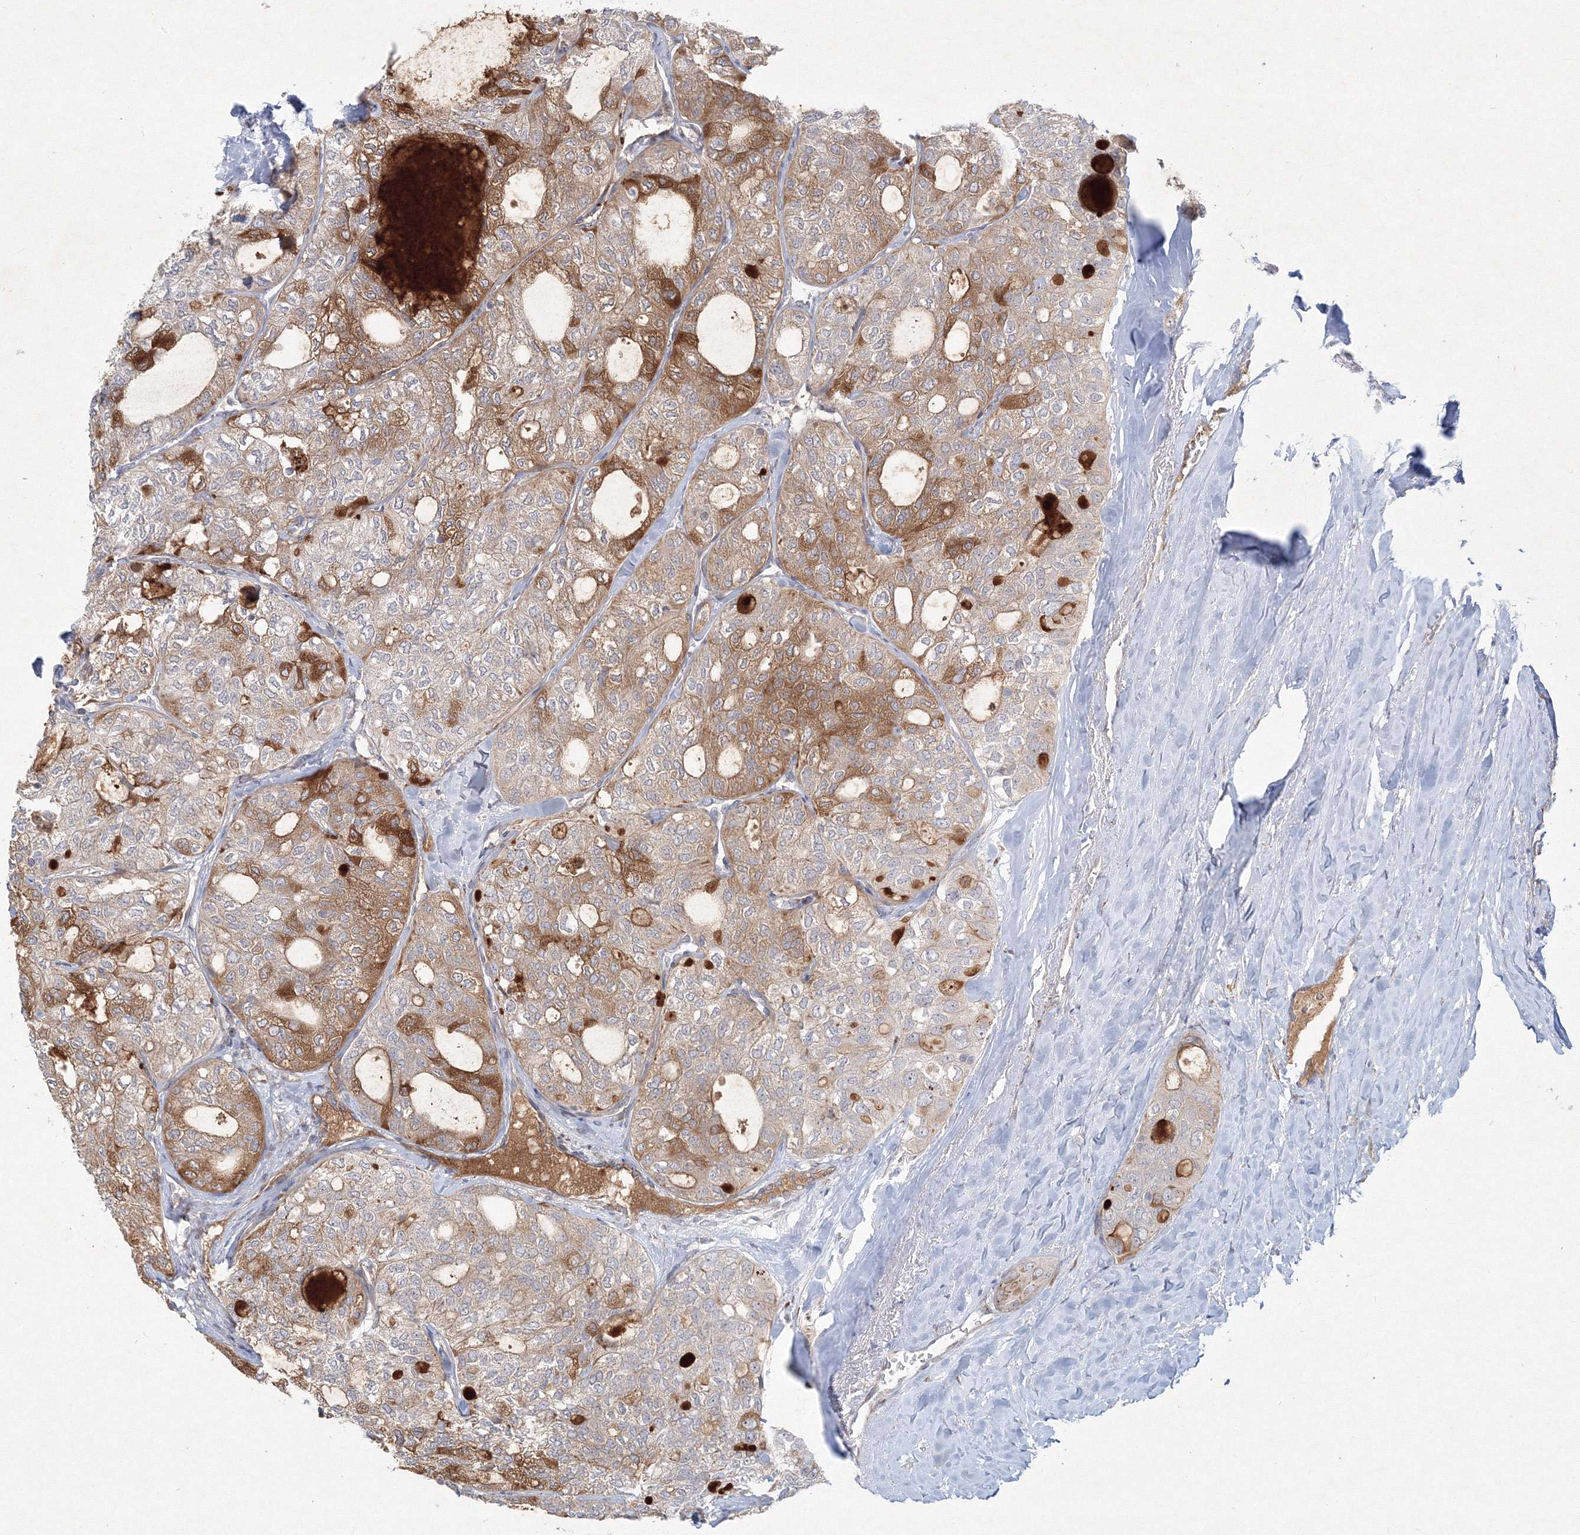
{"staining": {"intensity": "moderate", "quantity": ">75%", "location": "cytoplasmic/membranous"}, "tissue": "thyroid cancer", "cell_type": "Tumor cells", "image_type": "cancer", "snomed": [{"axis": "morphology", "description": "Follicular adenoma carcinoma, NOS"}, {"axis": "topography", "description": "Thyroid gland"}], "caption": "The histopathology image demonstrates staining of thyroid cancer, revealing moderate cytoplasmic/membranous protein positivity (brown color) within tumor cells.", "gene": "WDR49", "patient": {"sex": "male", "age": 75}}